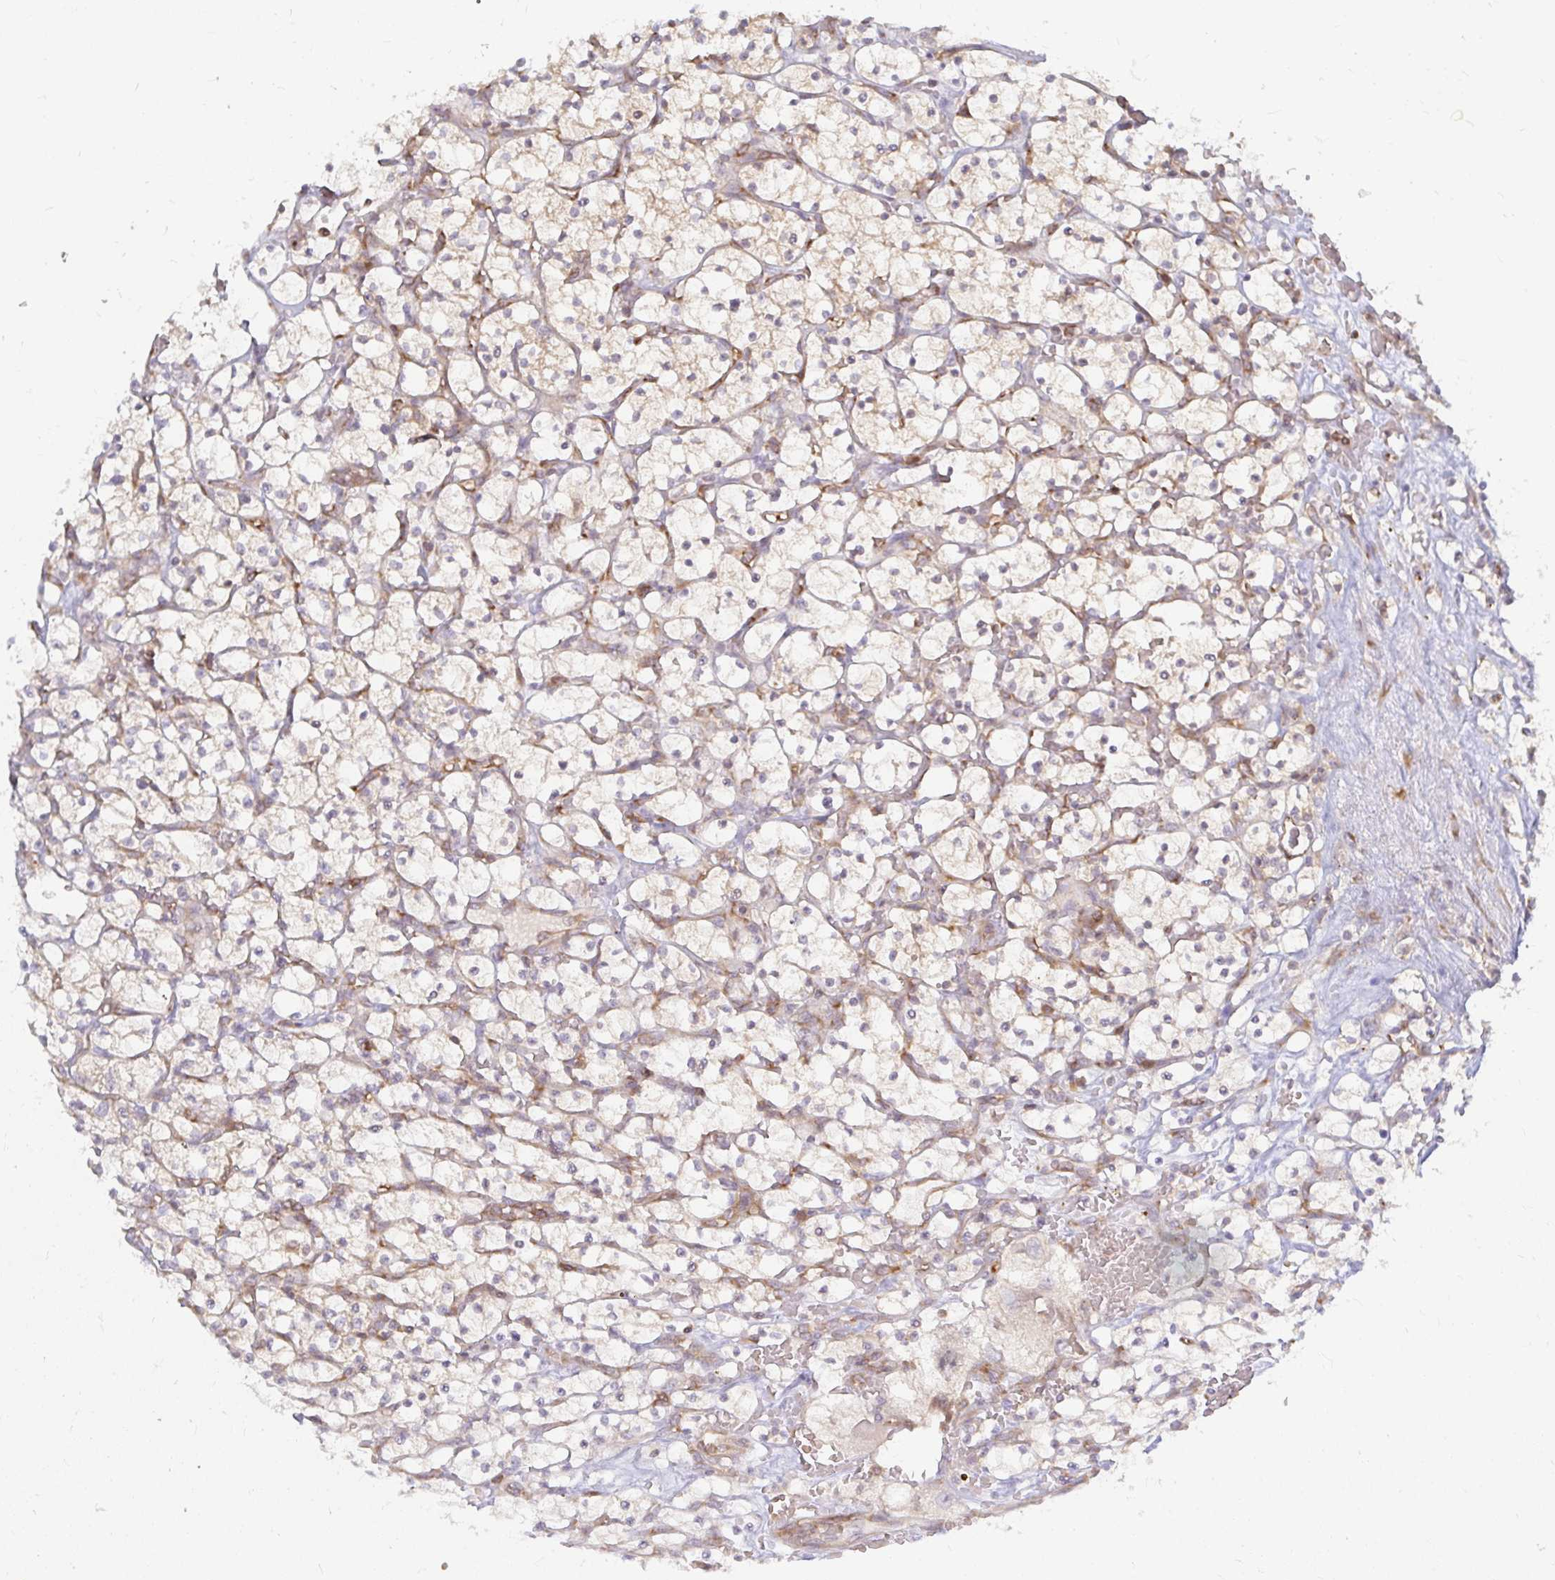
{"staining": {"intensity": "weak", "quantity": "<25%", "location": "cytoplasmic/membranous"}, "tissue": "renal cancer", "cell_type": "Tumor cells", "image_type": "cancer", "snomed": [{"axis": "morphology", "description": "Adenocarcinoma, NOS"}, {"axis": "topography", "description": "Kidney"}], "caption": "There is no significant expression in tumor cells of renal cancer (adenocarcinoma).", "gene": "CAST", "patient": {"sex": "female", "age": 64}}